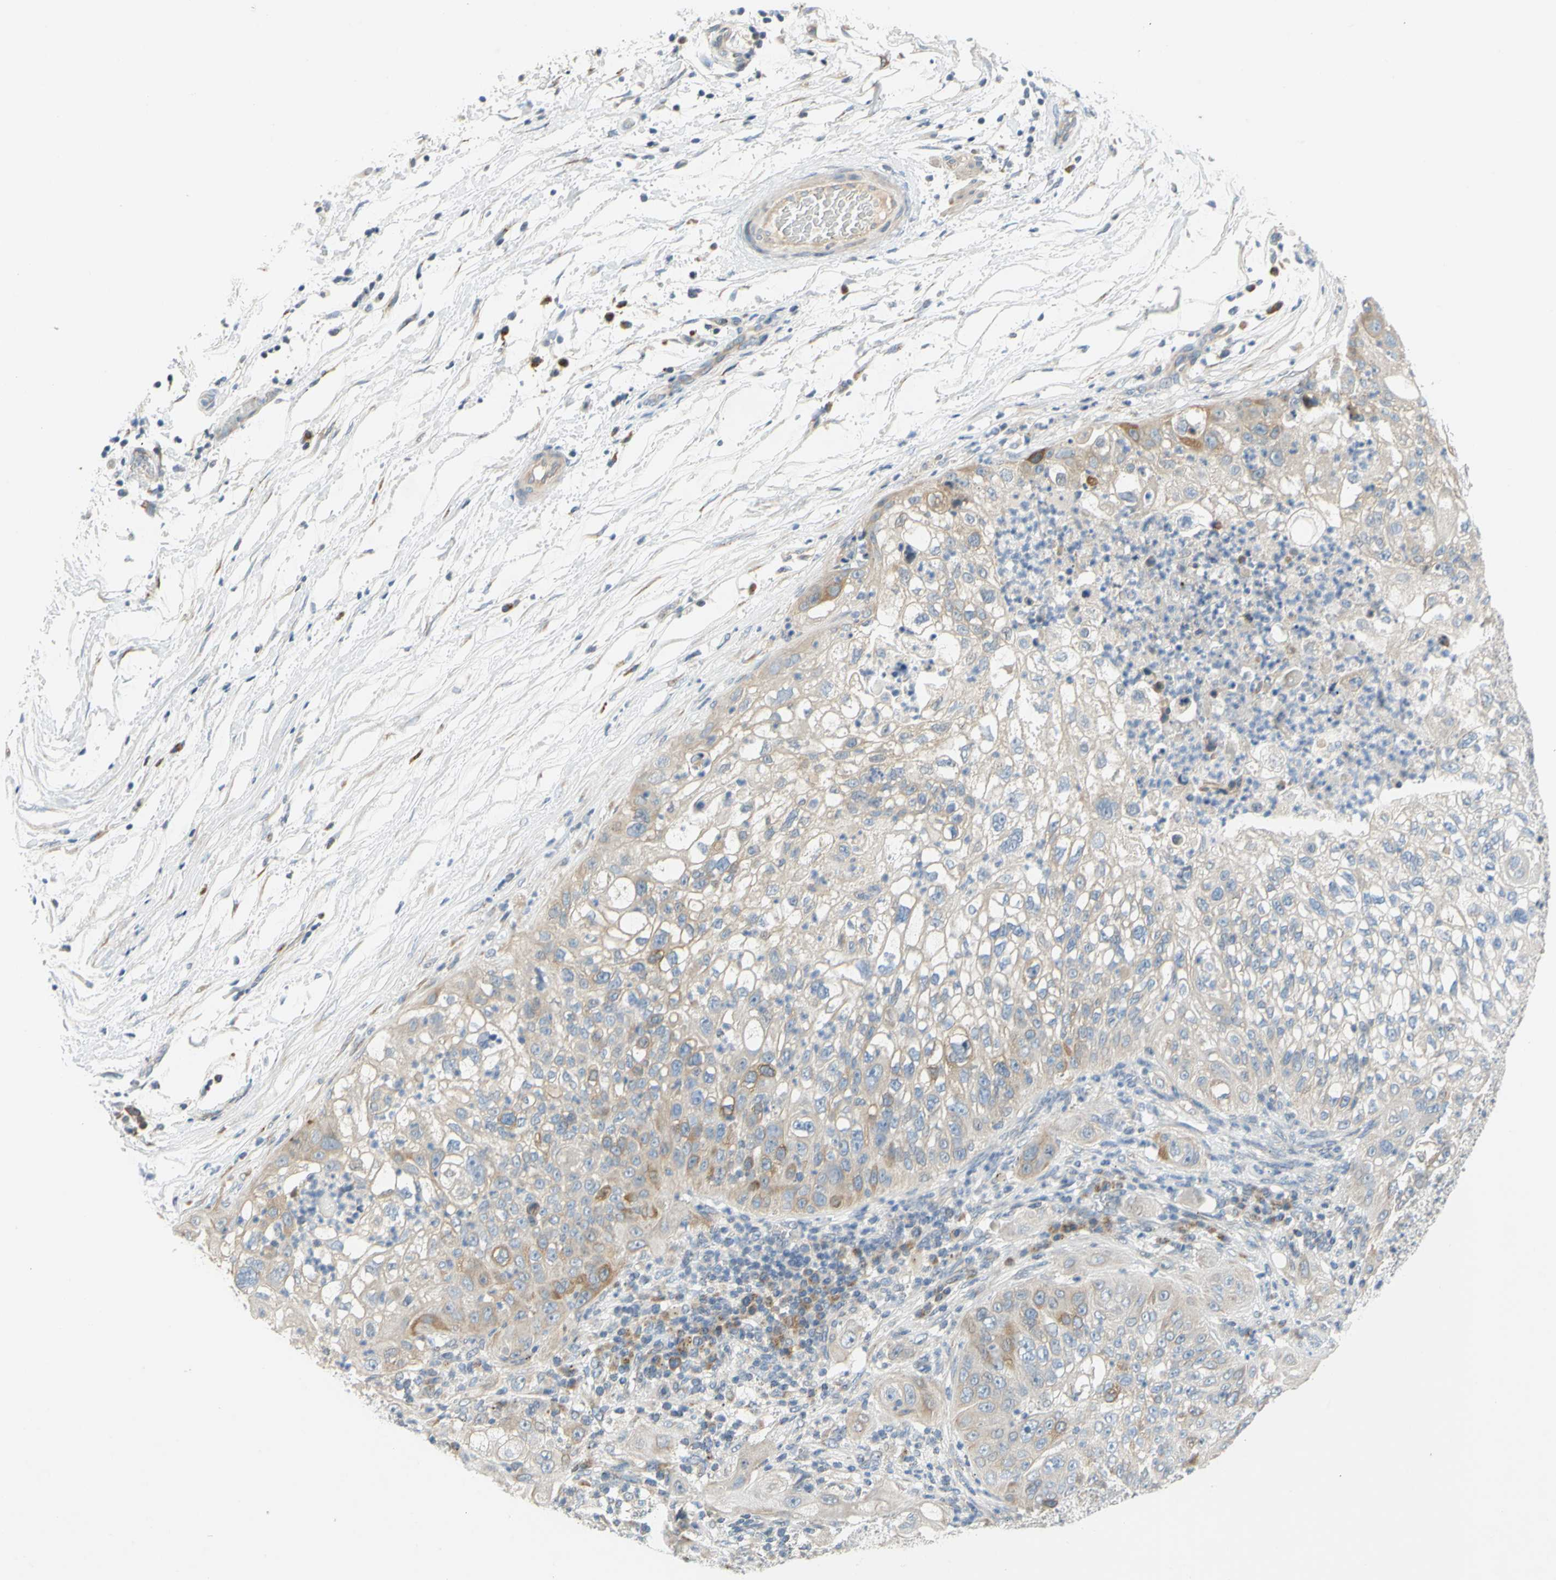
{"staining": {"intensity": "weak", "quantity": "25%-75%", "location": "cytoplasmic/membranous"}, "tissue": "lung cancer", "cell_type": "Tumor cells", "image_type": "cancer", "snomed": [{"axis": "morphology", "description": "Inflammation, NOS"}, {"axis": "morphology", "description": "Squamous cell carcinoma, NOS"}, {"axis": "topography", "description": "Lymph node"}, {"axis": "topography", "description": "Soft tissue"}, {"axis": "topography", "description": "Lung"}], "caption": "A low amount of weak cytoplasmic/membranous positivity is present in about 25%-75% of tumor cells in lung cancer tissue.", "gene": "CCNB2", "patient": {"sex": "male", "age": 66}}